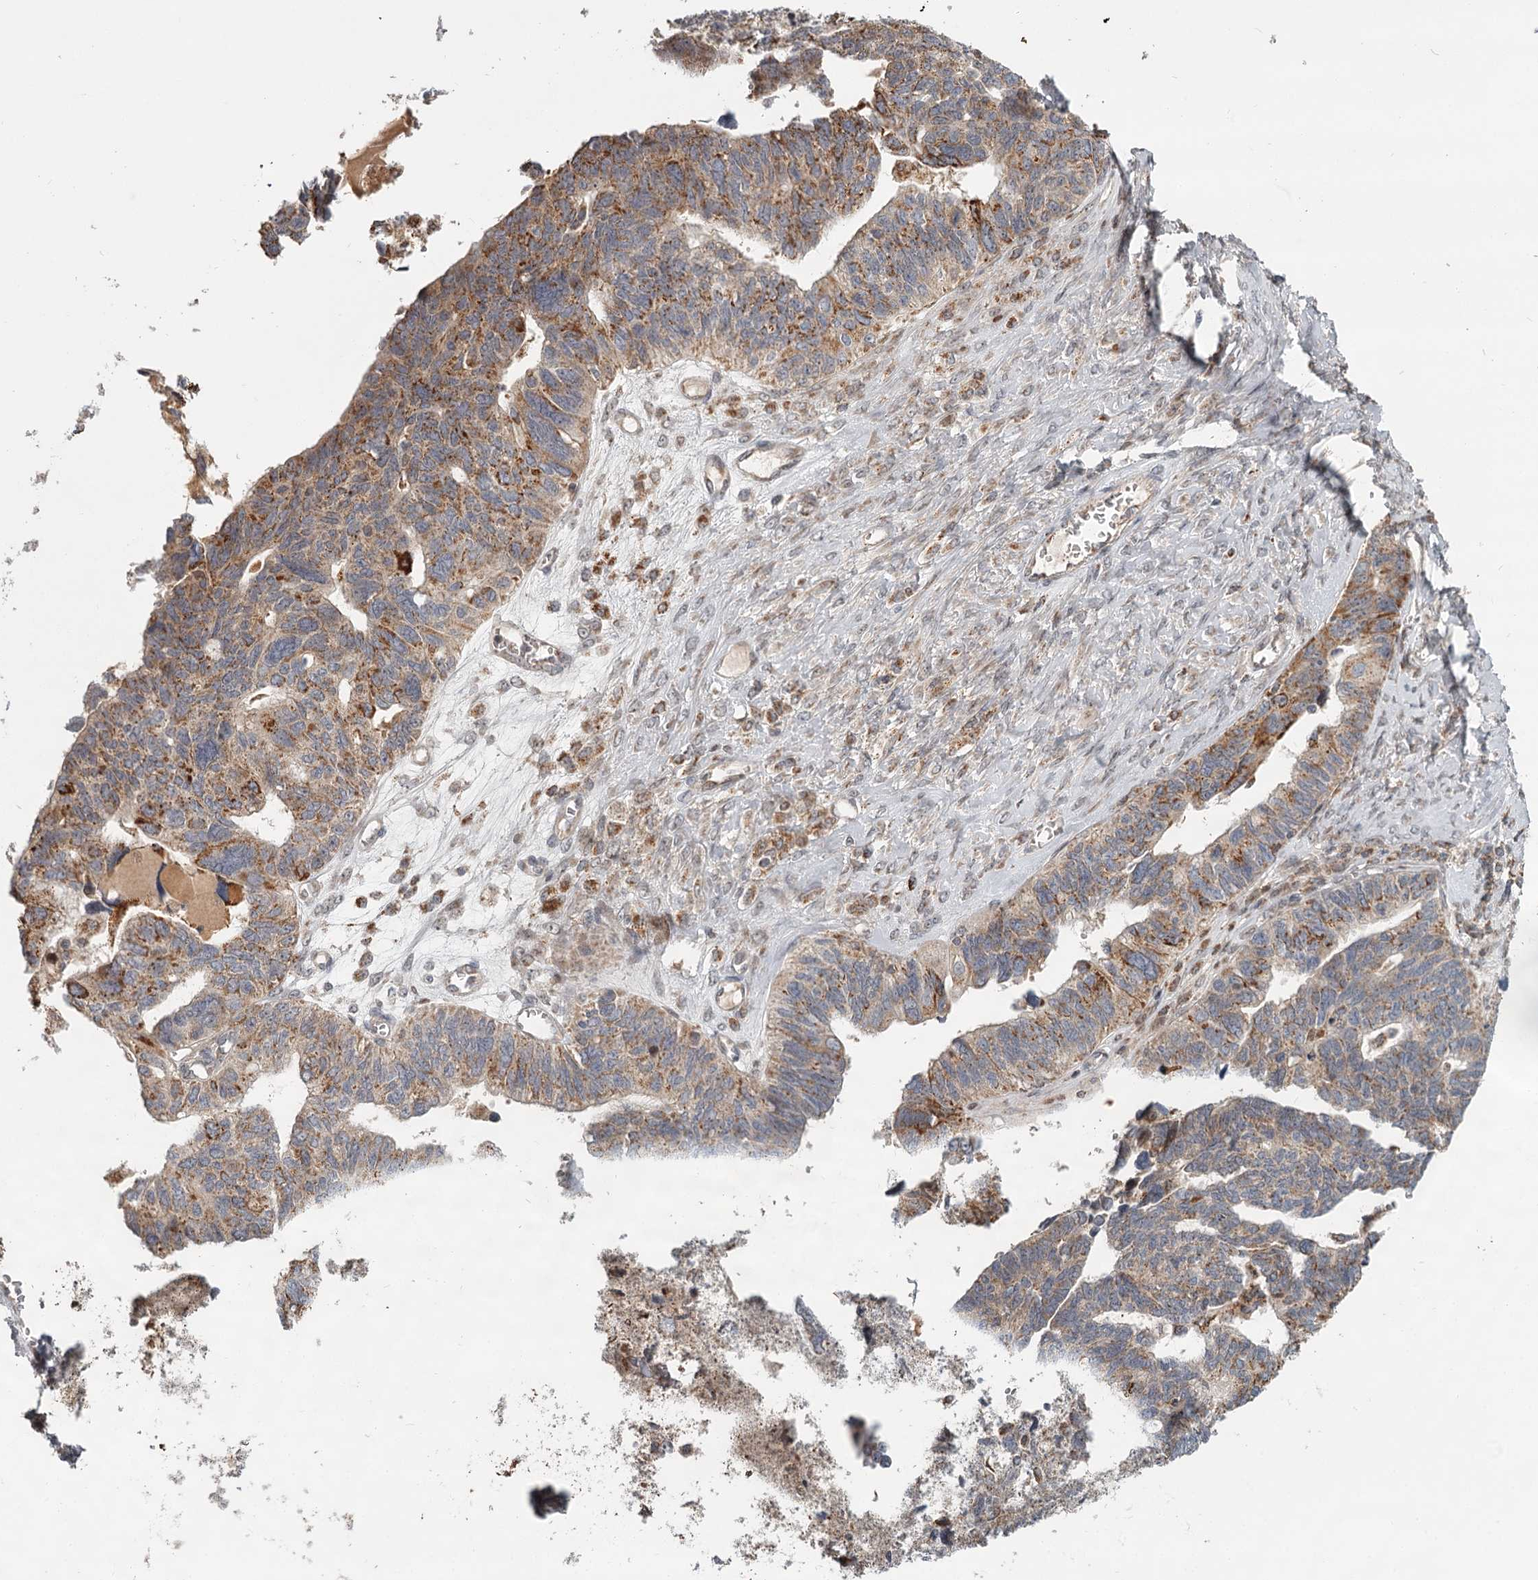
{"staining": {"intensity": "moderate", "quantity": ">75%", "location": "cytoplasmic/membranous"}, "tissue": "ovarian cancer", "cell_type": "Tumor cells", "image_type": "cancer", "snomed": [{"axis": "morphology", "description": "Cystadenocarcinoma, serous, NOS"}, {"axis": "topography", "description": "Ovary"}], "caption": "Tumor cells demonstrate medium levels of moderate cytoplasmic/membranous expression in approximately >75% of cells in ovarian cancer (serous cystadenocarcinoma). Using DAB (brown) and hematoxylin (blue) stains, captured at high magnification using brightfield microscopy.", "gene": "CDC123", "patient": {"sex": "female", "age": 79}}